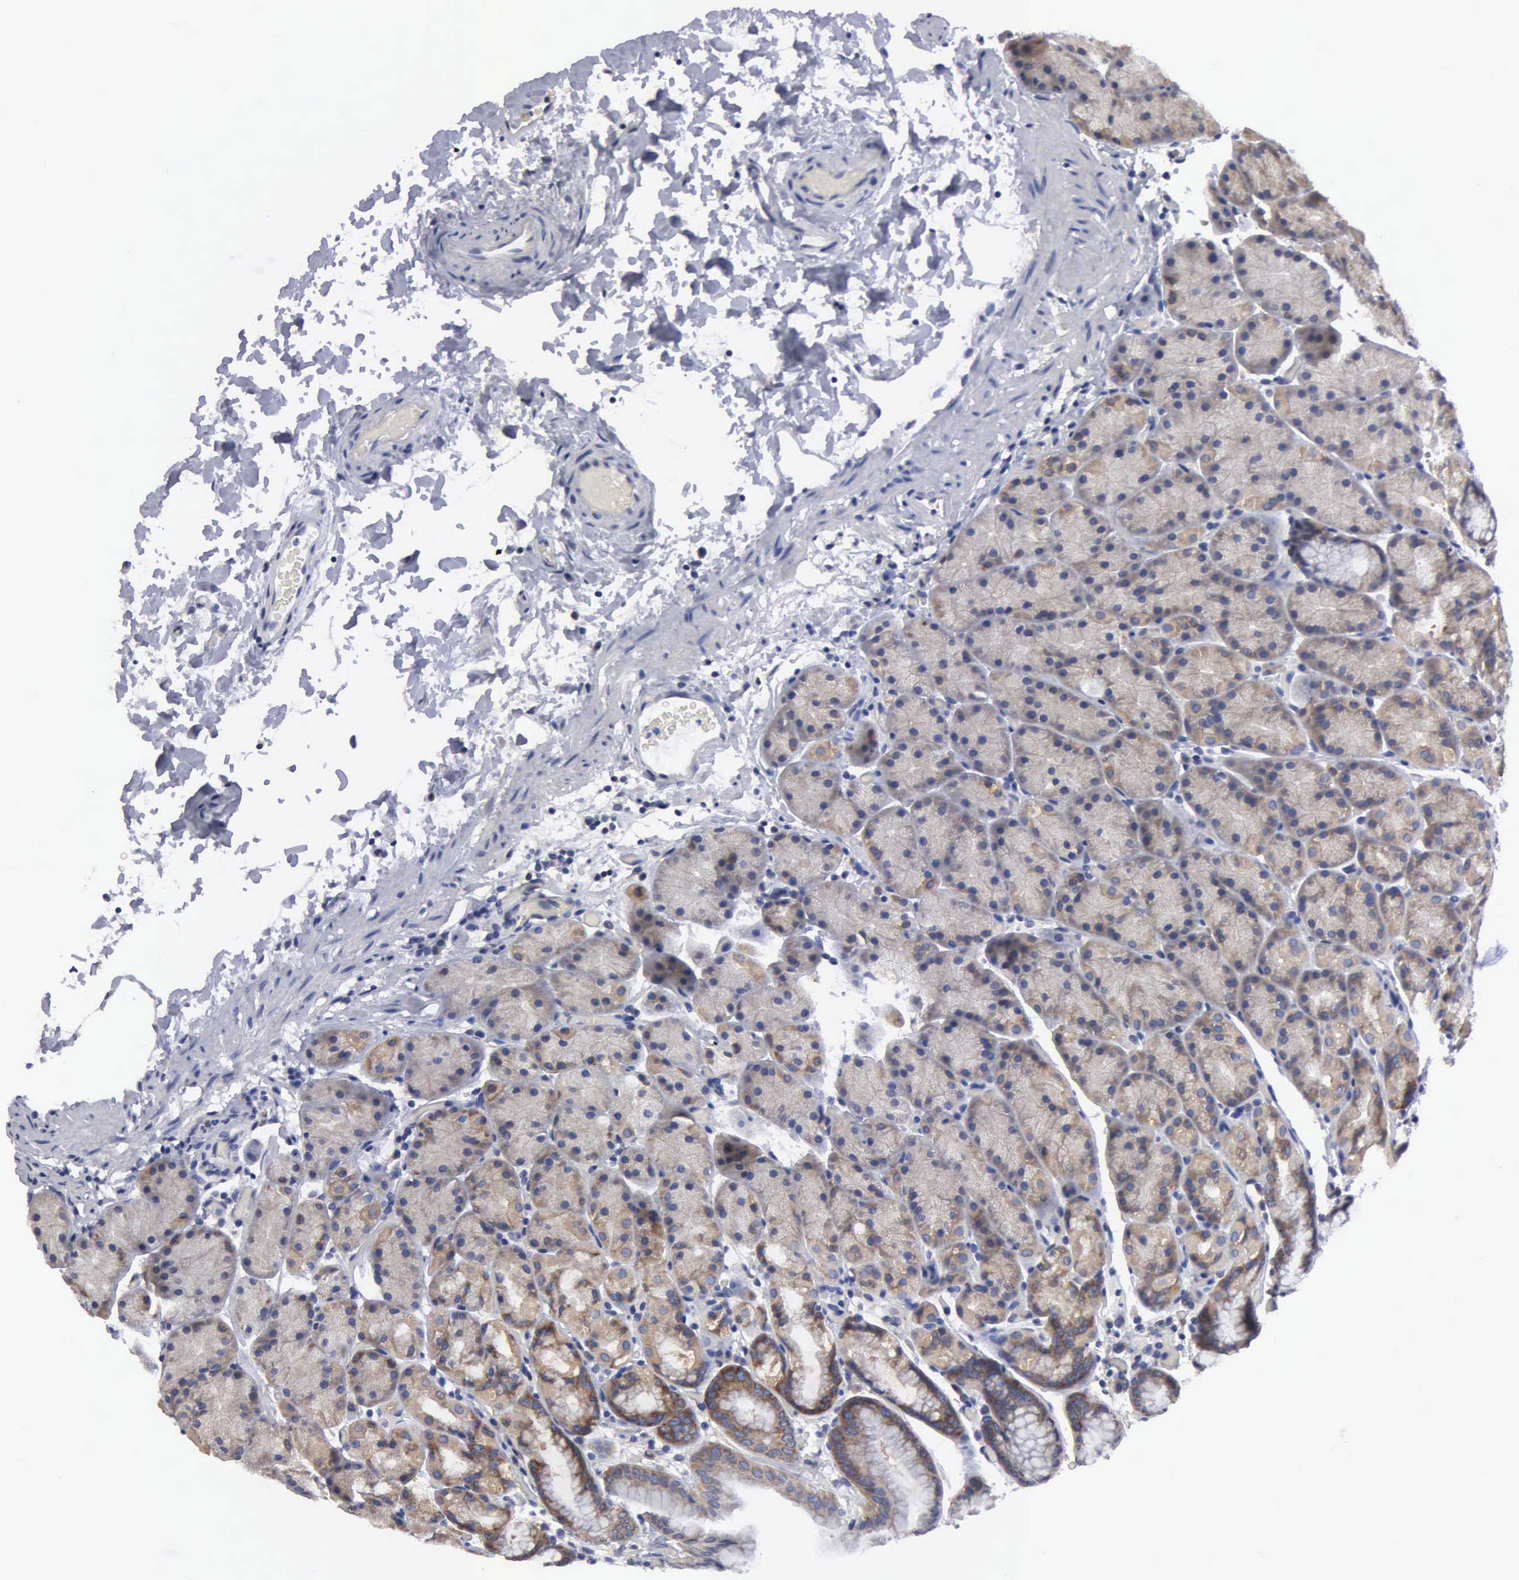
{"staining": {"intensity": "moderate", "quantity": "<25%", "location": "cytoplasmic/membranous"}, "tissue": "stomach", "cell_type": "Glandular cells", "image_type": "normal", "snomed": [{"axis": "morphology", "description": "Normal tissue, NOS"}, {"axis": "topography", "description": "Stomach, upper"}], "caption": "Immunohistochemistry image of unremarkable stomach: stomach stained using immunohistochemistry (IHC) displays low levels of moderate protein expression localized specifically in the cytoplasmic/membranous of glandular cells, appearing as a cytoplasmic/membranous brown color.", "gene": "TXLNG", "patient": {"sex": "male", "age": 47}}